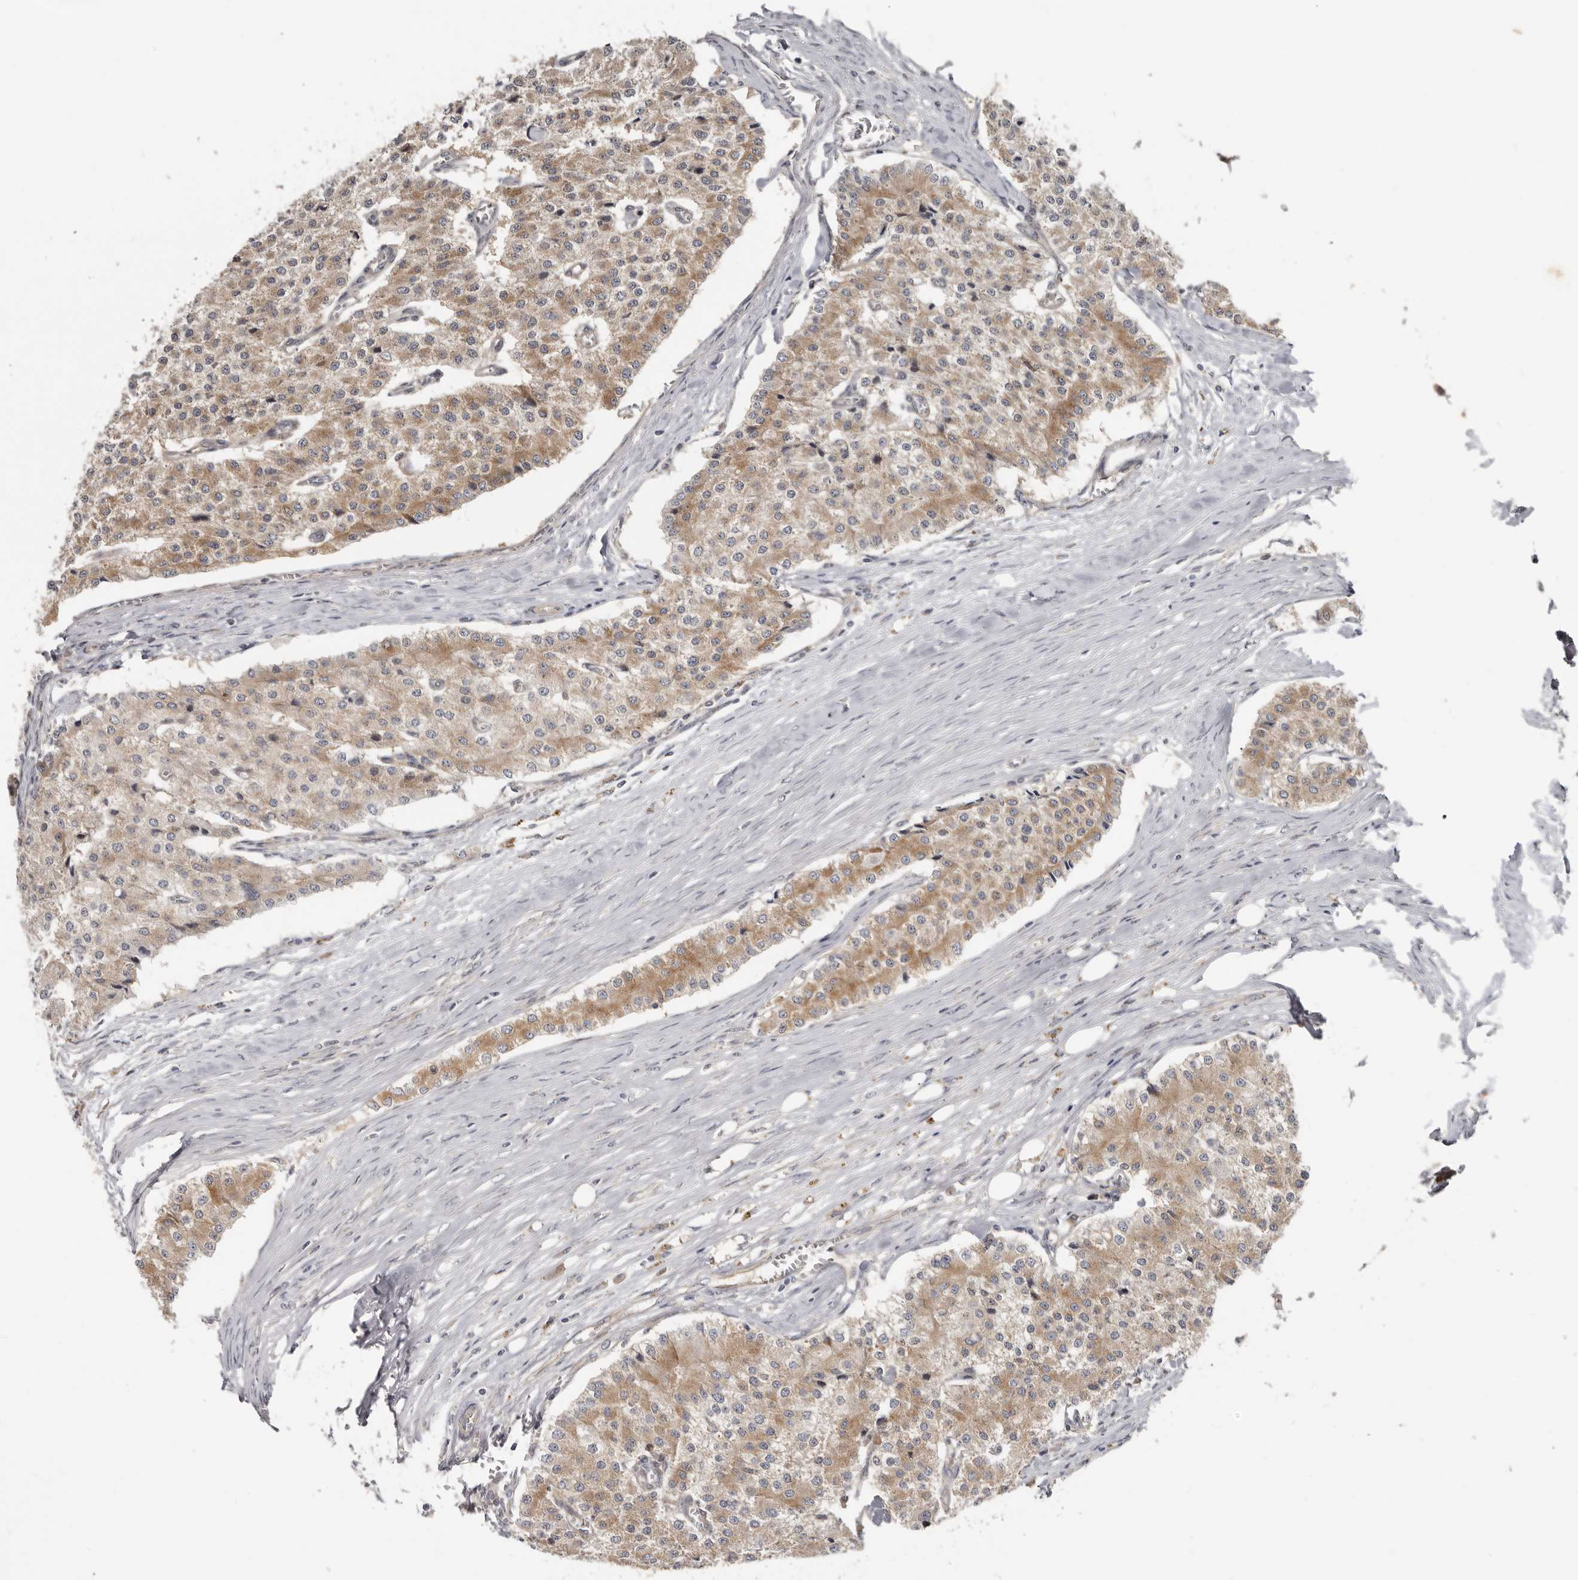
{"staining": {"intensity": "weak", "quantity": ">75%", "location": "cytoplasmic/membranous"}, "tissue": "carcinoid", "cell_type": "Tumor cells", "image_type": "cancer", "snomed": [{"axis": "morphology", "description": "Carcinoid, malignant, NOS"}, {"axis": "topography", "description": "Colon"}], "caption": "Approximately >75% of tumor cells in carcinoid reveal weak cytoplasmic/membranous protein staining as visualized by brown immunohistochemical staining.", "gene": "BAD", "patient": {"sex": "female", "age": 52}}